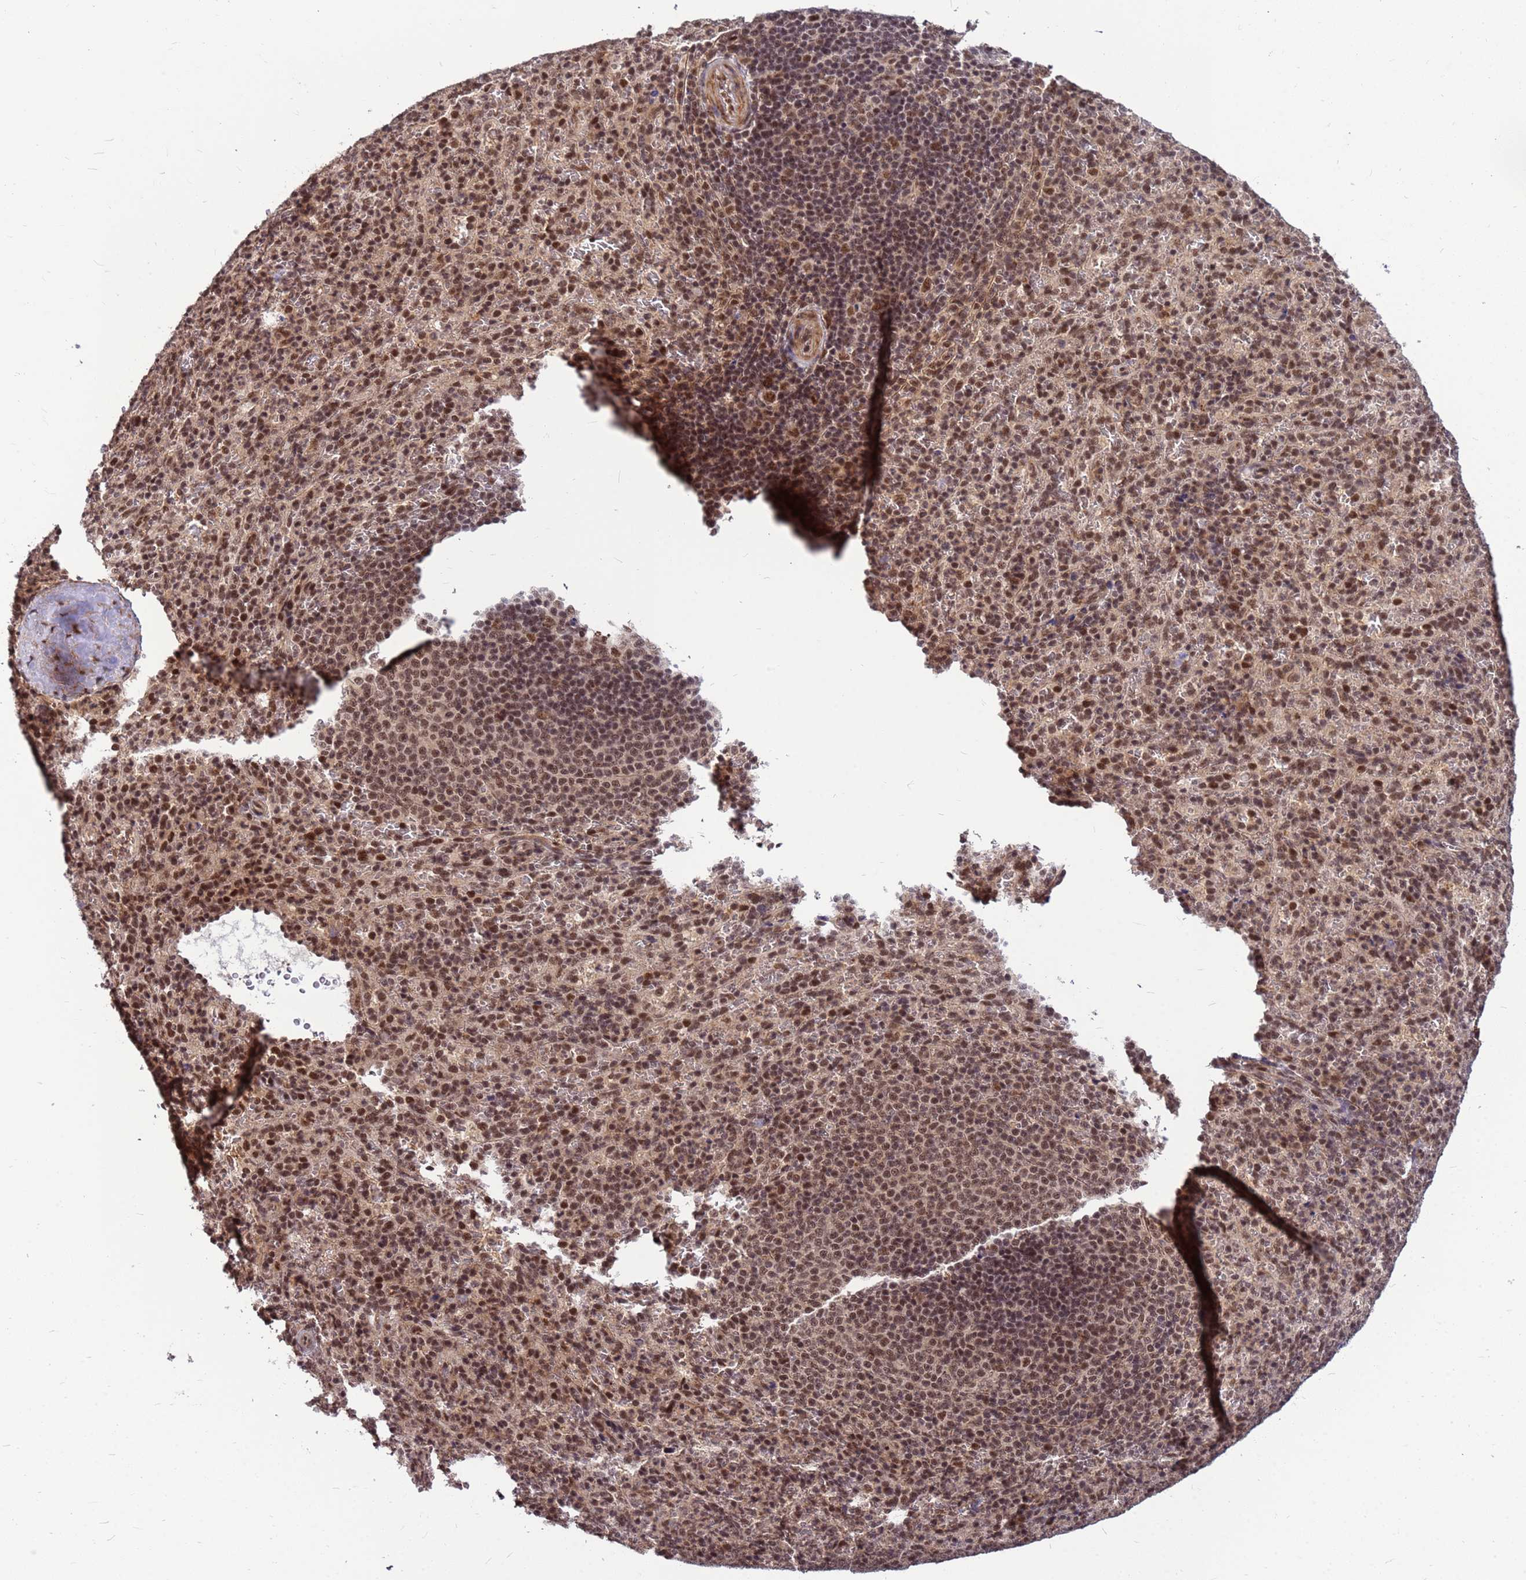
{"staining": {"intensity": "moderate", "quantity": "25%-75%", "location": "nuclear"}, "tissue": "spleen", "cell_type": "Cells in red pulp", "image_type": "normal", "snomed": [{"axis": "morphology", "description": "Normal tissue, NOS"}, {"axis": "topography", "description": "Spleen"}], "caption": "Spleen stained with DAB immunohistochemistry demonstrates medium levels of moderate nuclear positivity in about 25%-75% of cells in red pulp.", "gene": "NCBP2", "patient": {"sex": "female", "age": 21}}